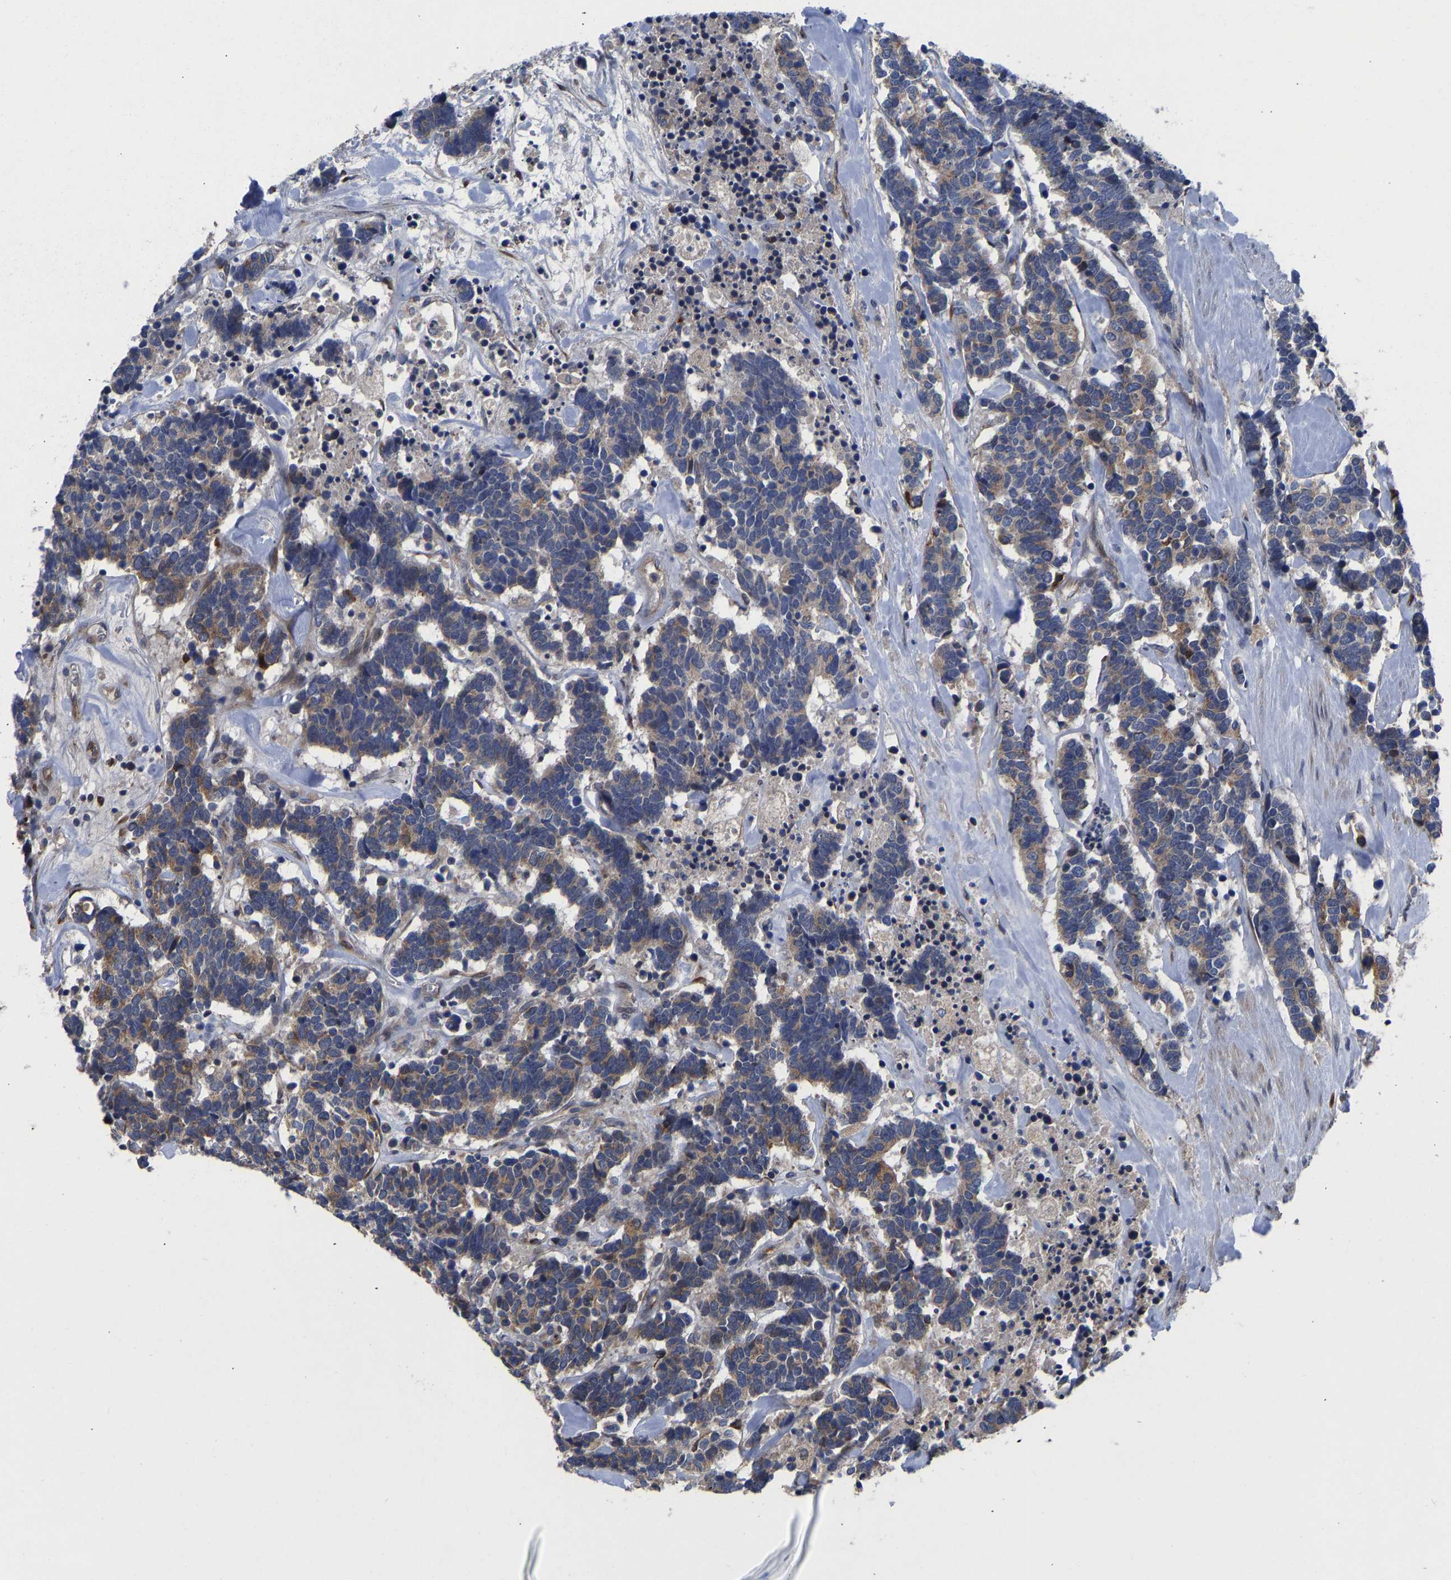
{"staining": {"intensity": "weak", "quantity": ">75%", "location": "cytoplasmic/membranous"}, "tissue": "carcinoid", "cell_type": "Tumor cells", "image_type": "cancer", "snomed": [{"axis": "morphology", "description": "Carcinoma, NOS"}, {"axis": "morphology", "description": "Carcinoid, malignant, NOS"}, {"axis": "topography", "description": "Urinary bladder"}], "caption": "A high-resolution micrograph shows immunohistochemistry (IHC) staining of carcinoid, which exhibits weak cytoplasmic/membranous staining in approximately >75% of tumor cells. (IHC, brightfield microscopy, high magnification).", "gene": "FRRS1", "patient": {"sex": "male", "age": 57}}